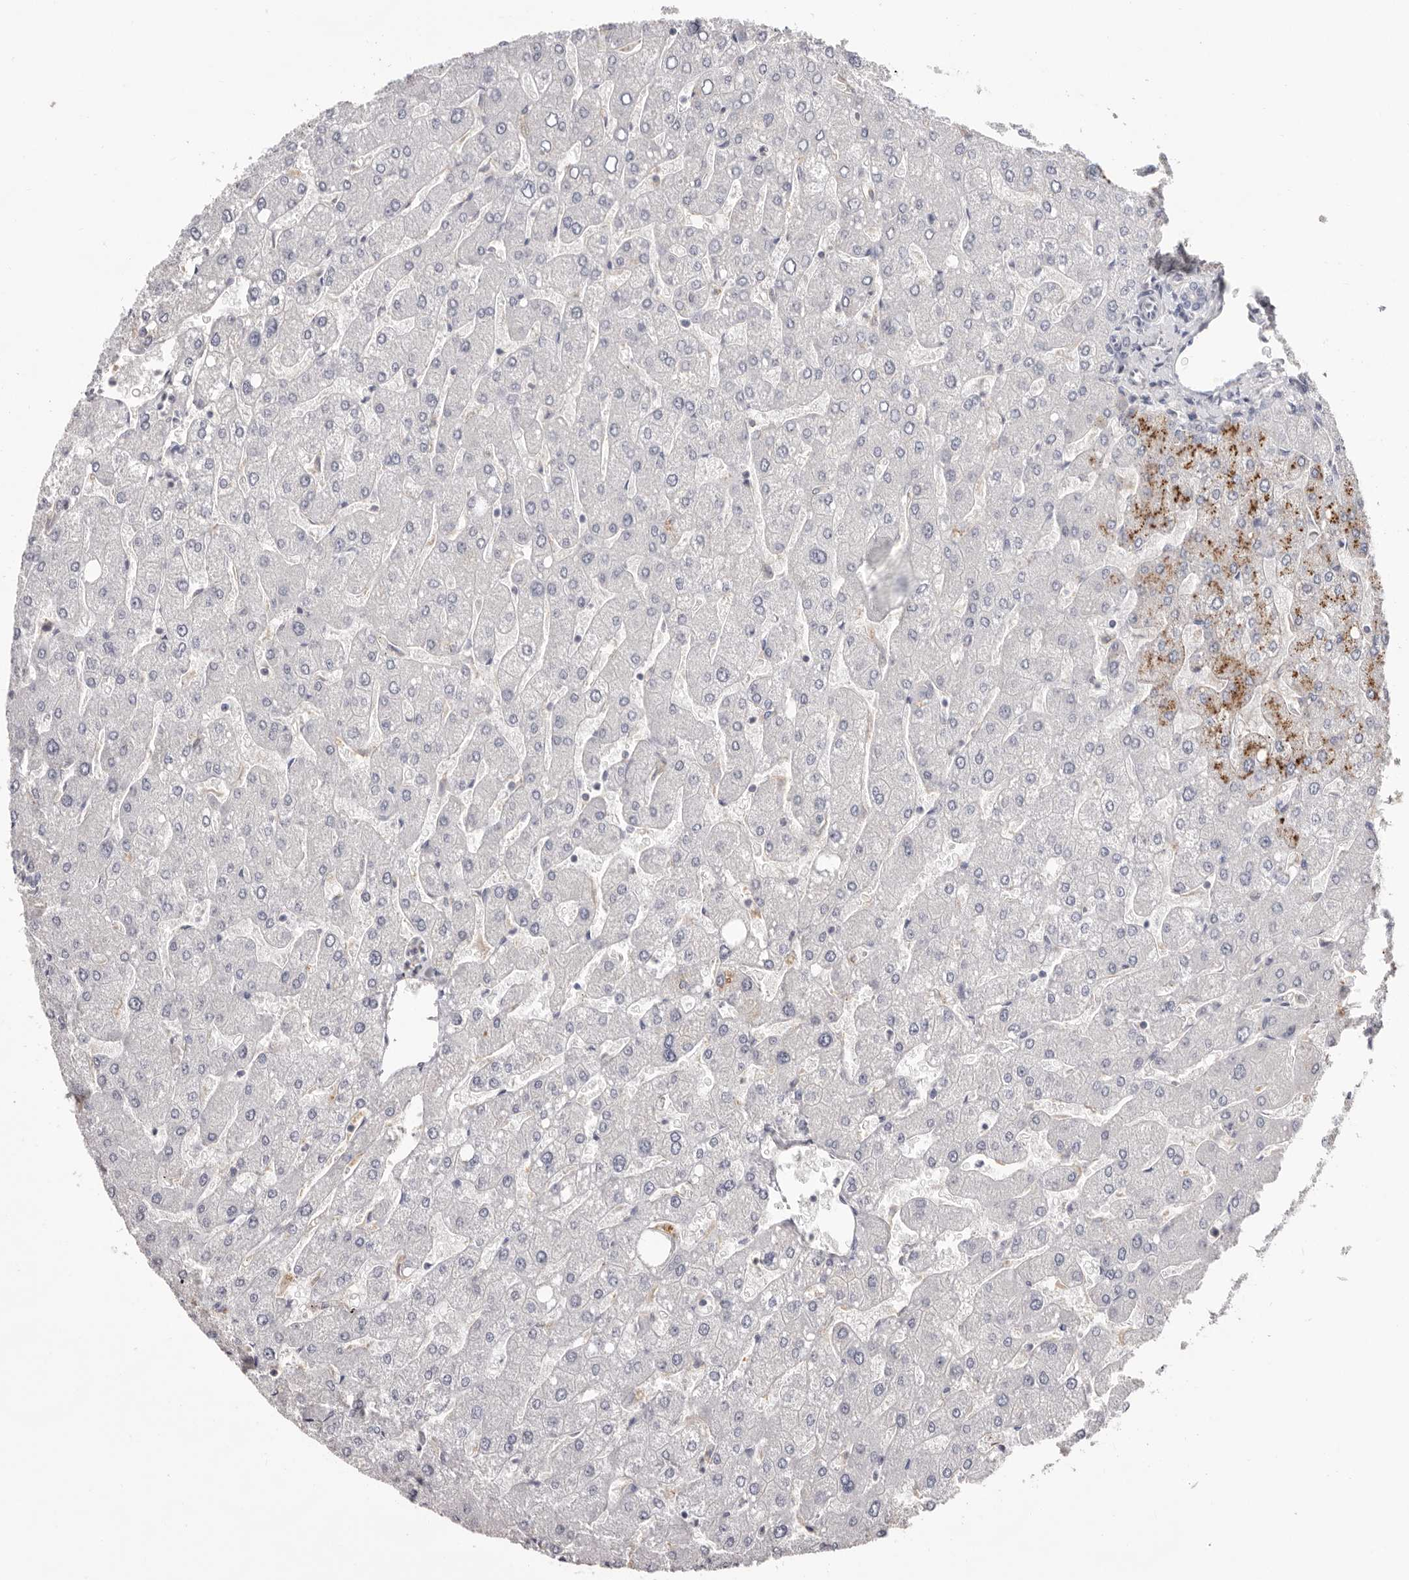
{"staining": {"intensity": "weak", "quantity": "<25%", "location": "cytoplasmic/membranous"}, "tissue": "liver", "cell_type": "Cholangiocytes", "image_type": "normal", "snomed": [{"axis": "morphology", "description": "Normal tissue, NOS"}, {"axis": "topography", "description": "Liver"}], "caption": "Immunohistochemistry (IHC) image of benign liver stained for a protein (brown), which reveals no staining in cholangiocytes.", "gene": "MMACHC", "patient": {"sex": "male", "age": 55}}